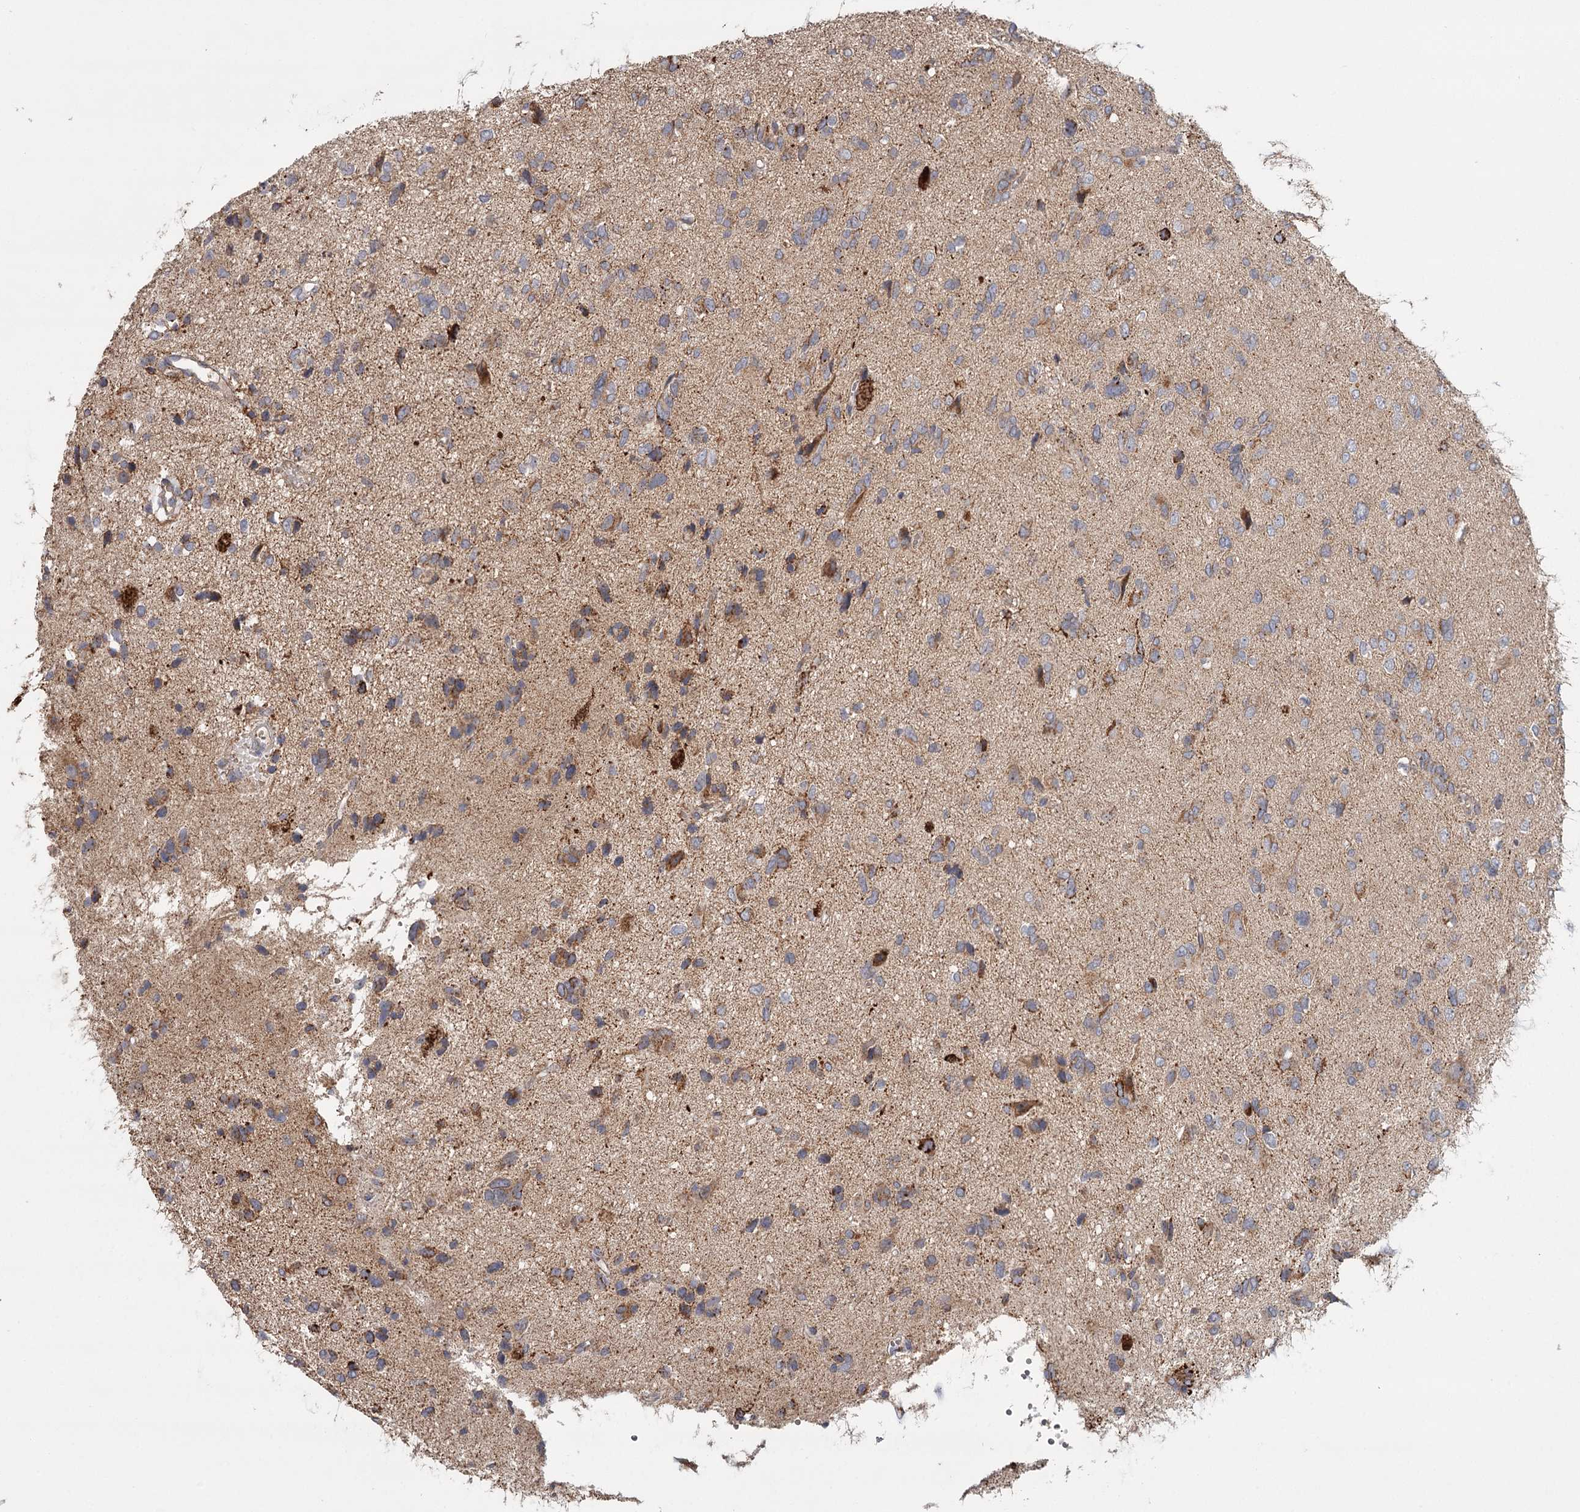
{"staining": {"intensity": "moderate", "quantity": "25%-75%", "location": "cytoplasmic/membranous"}, "tissue": "glioma", "cell_type": "Tumor cells", "image_type": "cancer", "snomed": [{"axis": "morphology", "description": "Glioma, malignant, High grade"}, {"axis": "topography", "description": "Brain"}], "caption": "About 25%-75% of tumor cells in malignant glioma (high-grade) display moderate cytoplasmic/membranous protein expression as visualized by brown immunohistochemical staining.", "gene": "CDC123", "patient": {"sex": "female", "age": 59}}